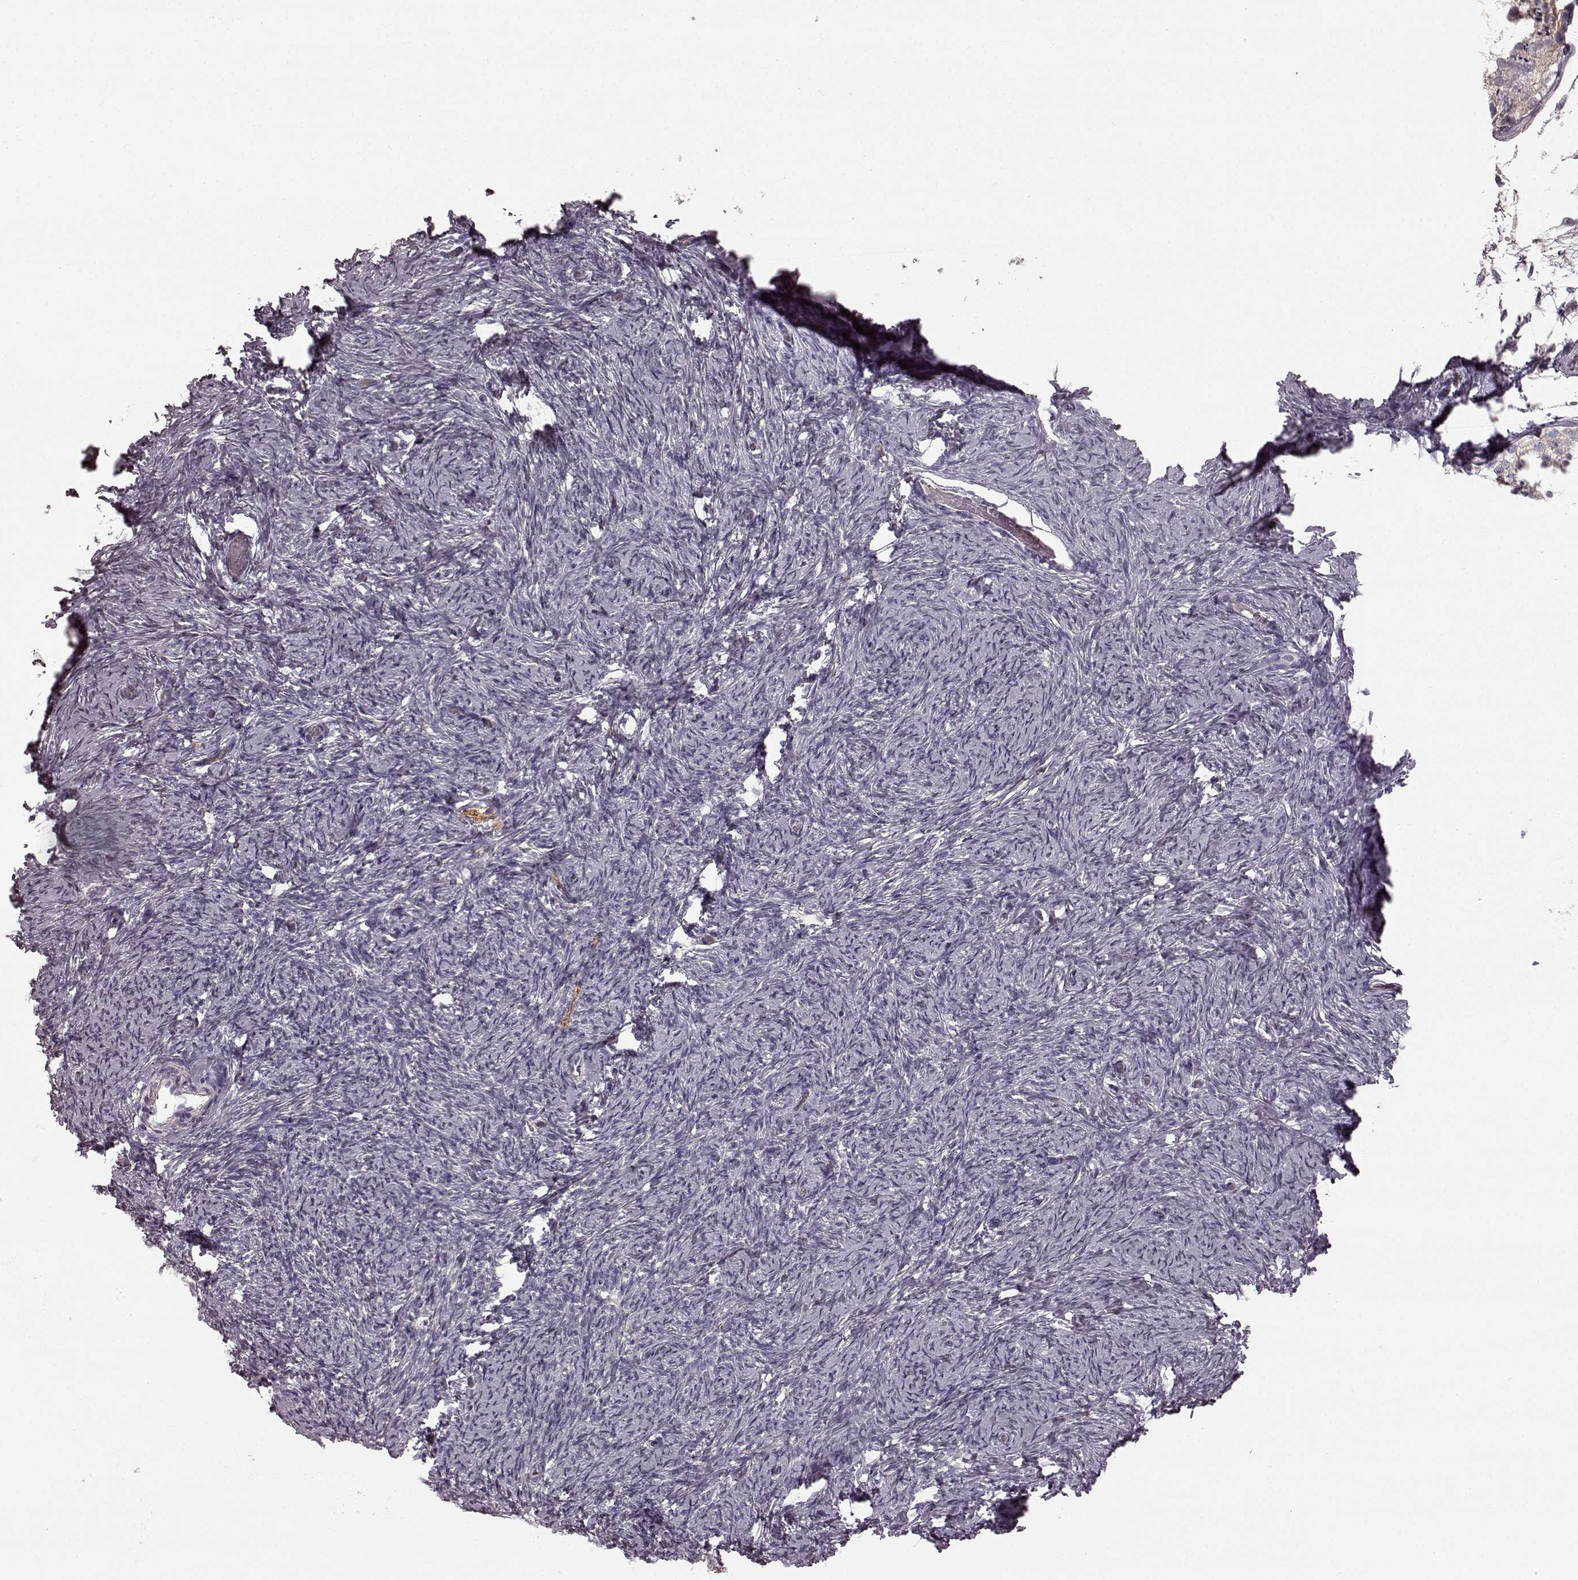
{"staining": {"intensity": "negative", "quantity": "none", "location": "none"}, "tissue": "ovary", "cell_type": "Ovarian stroma cells", "image_type": "normal", "snomed": [{"axis": "morphology", "description": "Normal tissue, NOS"}, {"axis": "topography", "description": "Ovary"}], "caption": "Photomicrograph shows no protein positivity in ovarian stroma cells of unremarkable ovary. (IHC, brightfield microscopy, high magnification).", "gene": "PRKCE", "patient": {"sex": "female", "age": 39}}